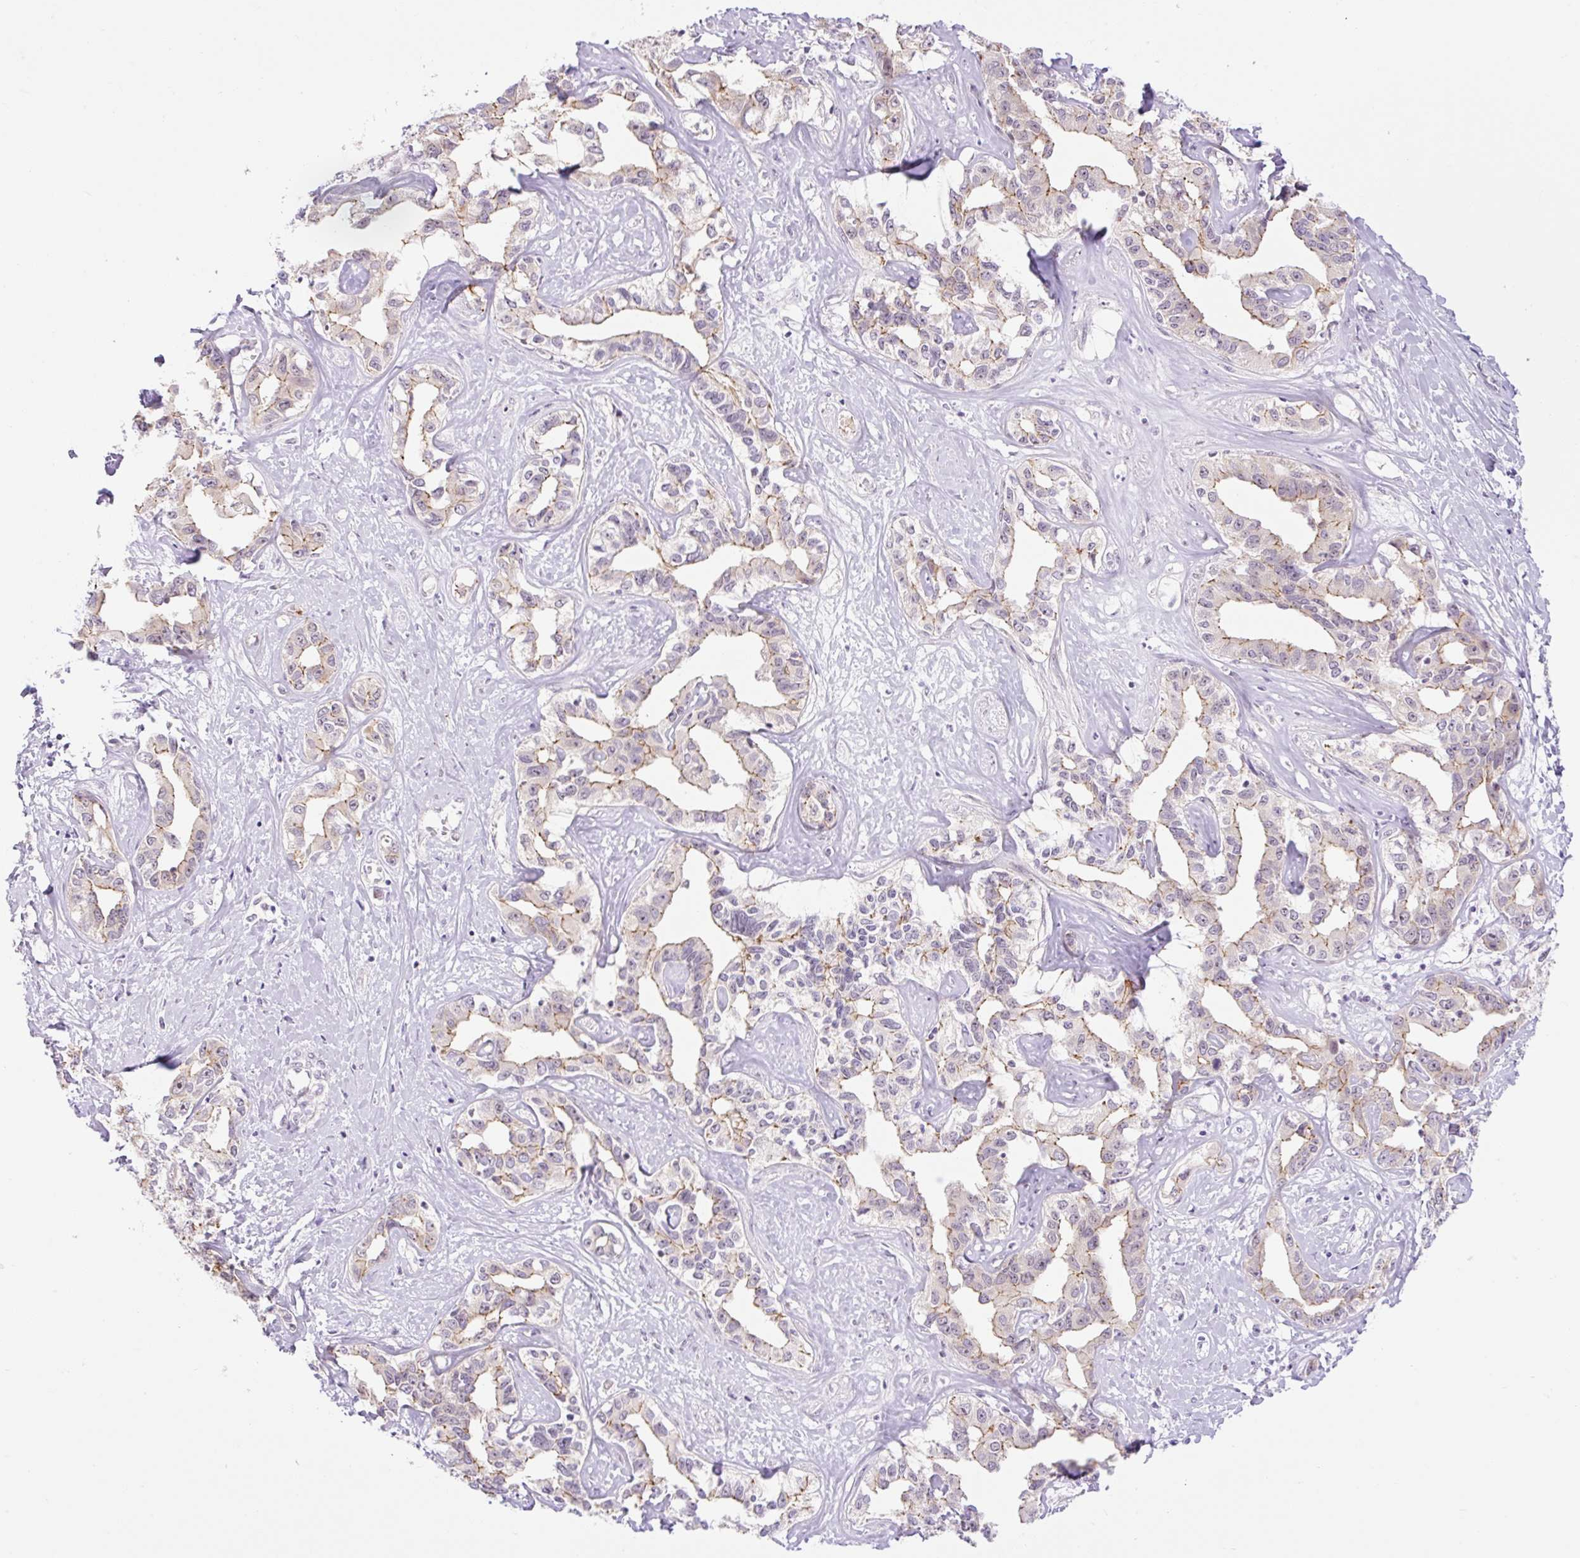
{"staining": {"intensity": "moderate", "quantity": "25%-75%", "location": "cytoplasmic/membranous"}, "tissue": "liver cancer", "cell_type": "Tumor cells", "image_type": "cancer", "snomed": [{"axis": "morphology", "description": "Cholangiocarcinoma"}, {"axis": "topography", "description": "Liver"}], "caption": "Immunohistochemistry (IHC) photomicrograph of human liver cancer stained for a protein (brown), which exhibits medium levels of moderate cytoplasmic/membranous positivity in approximately 25%-75% of tumor cells.", "gene": "ICE1", "patient": {"sex": "male", "age": 59}}